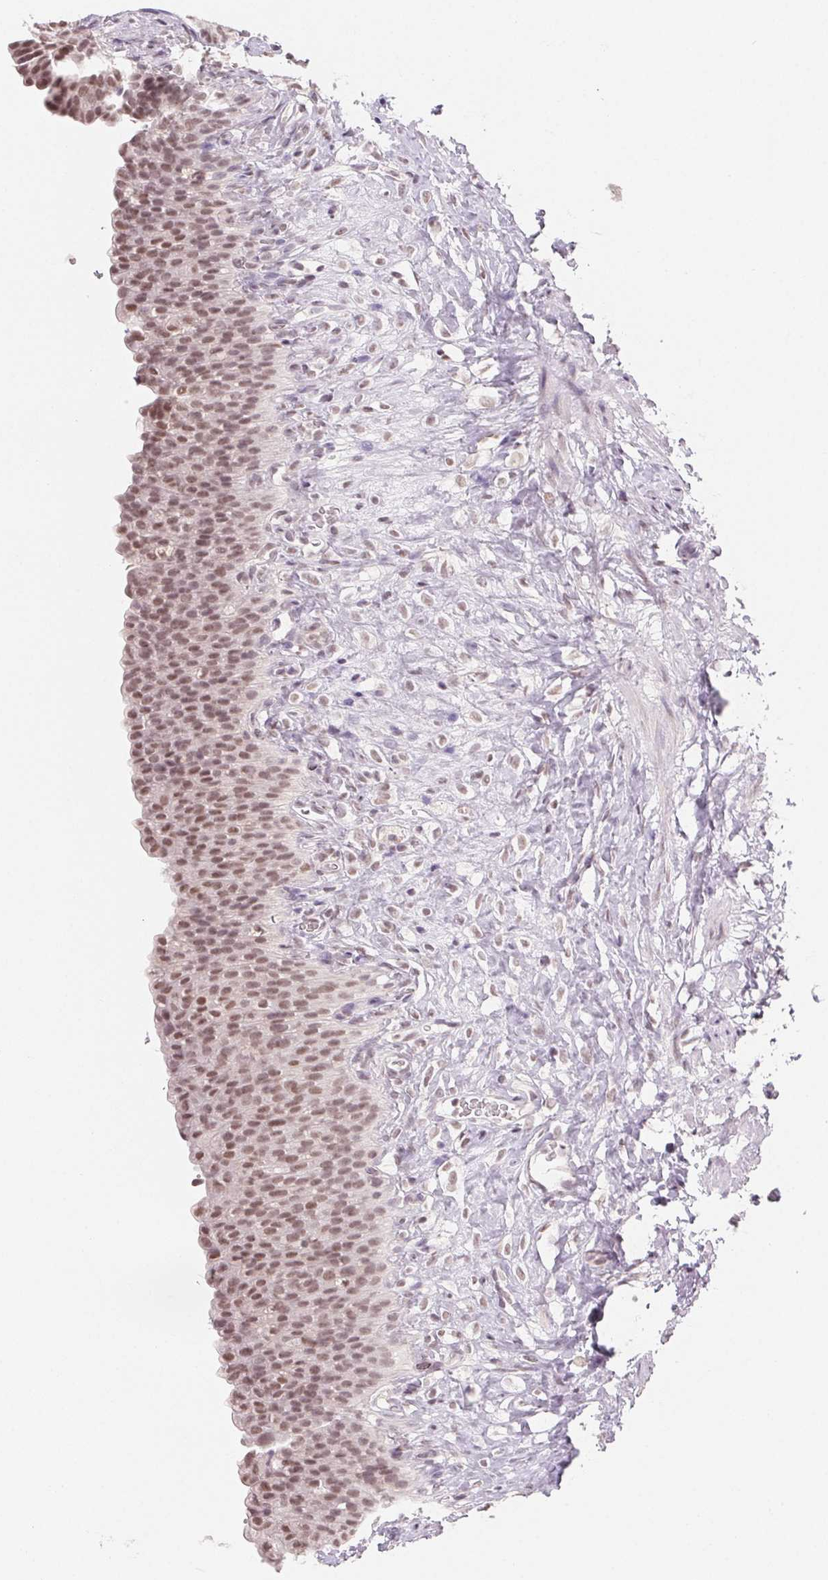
{"staining": {"intensity": "moderate", "quantity": ">75%", "location": "nuclear"}, "tissue": "urinary bladder", "cell_type": "Urothelial cells", "image_type": "normal", "snomed": [{"axis": "morphology", "description": "Normal tissue, NOS"}, {"axis": "topography", "description": "Urinary bladder"}, {"axis": "topography", "description": "Prostate"}], "caption": "Immunohistochemical staining of benign urinary bladder demonstrates medium levels of moderate nuclear expression in approximately >75% of urothelial cells.", "gene": "NXF3", "patient": {"sex": "male", "age": 76}}